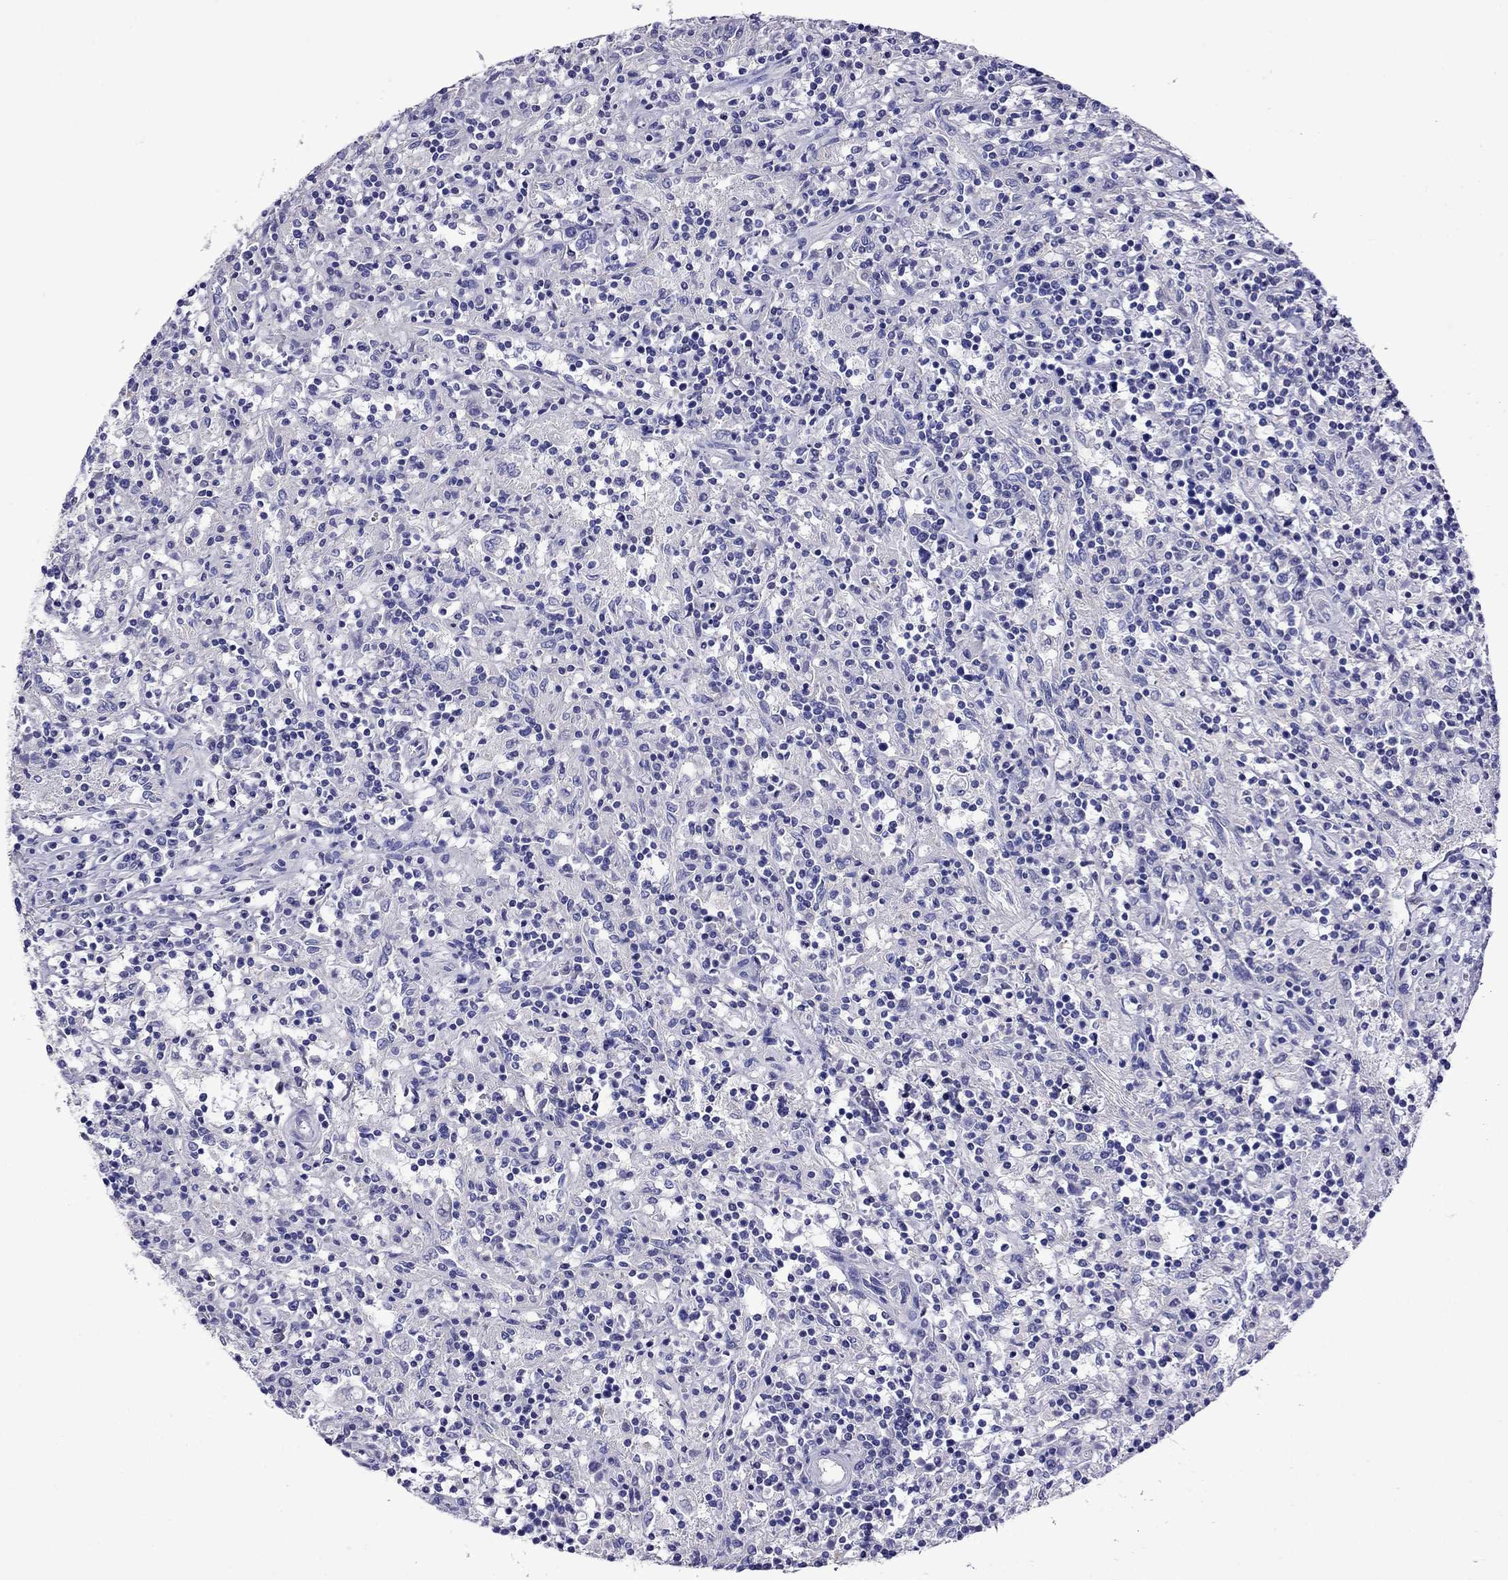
{"staining": {"intensity": "negative", "quantity": "none", "location": "none"}, "tissue": "lymphoma", "cell_type": "Tumor cells", "image_type": "cancer", "snomed": [{"axis": "morphology", "description": "Malignant lymphoma, non-Hodgkin's type, Low grade"}, {"axis": "topography", "description": "Spleen"}], "caption": "The micrograph displays no significant expression in tumor cells of malignant lymphoma, non-Hodgkin's type (low-grade).", "gene": "SCG2", "patient": {"sex": "male", "age": 62}}